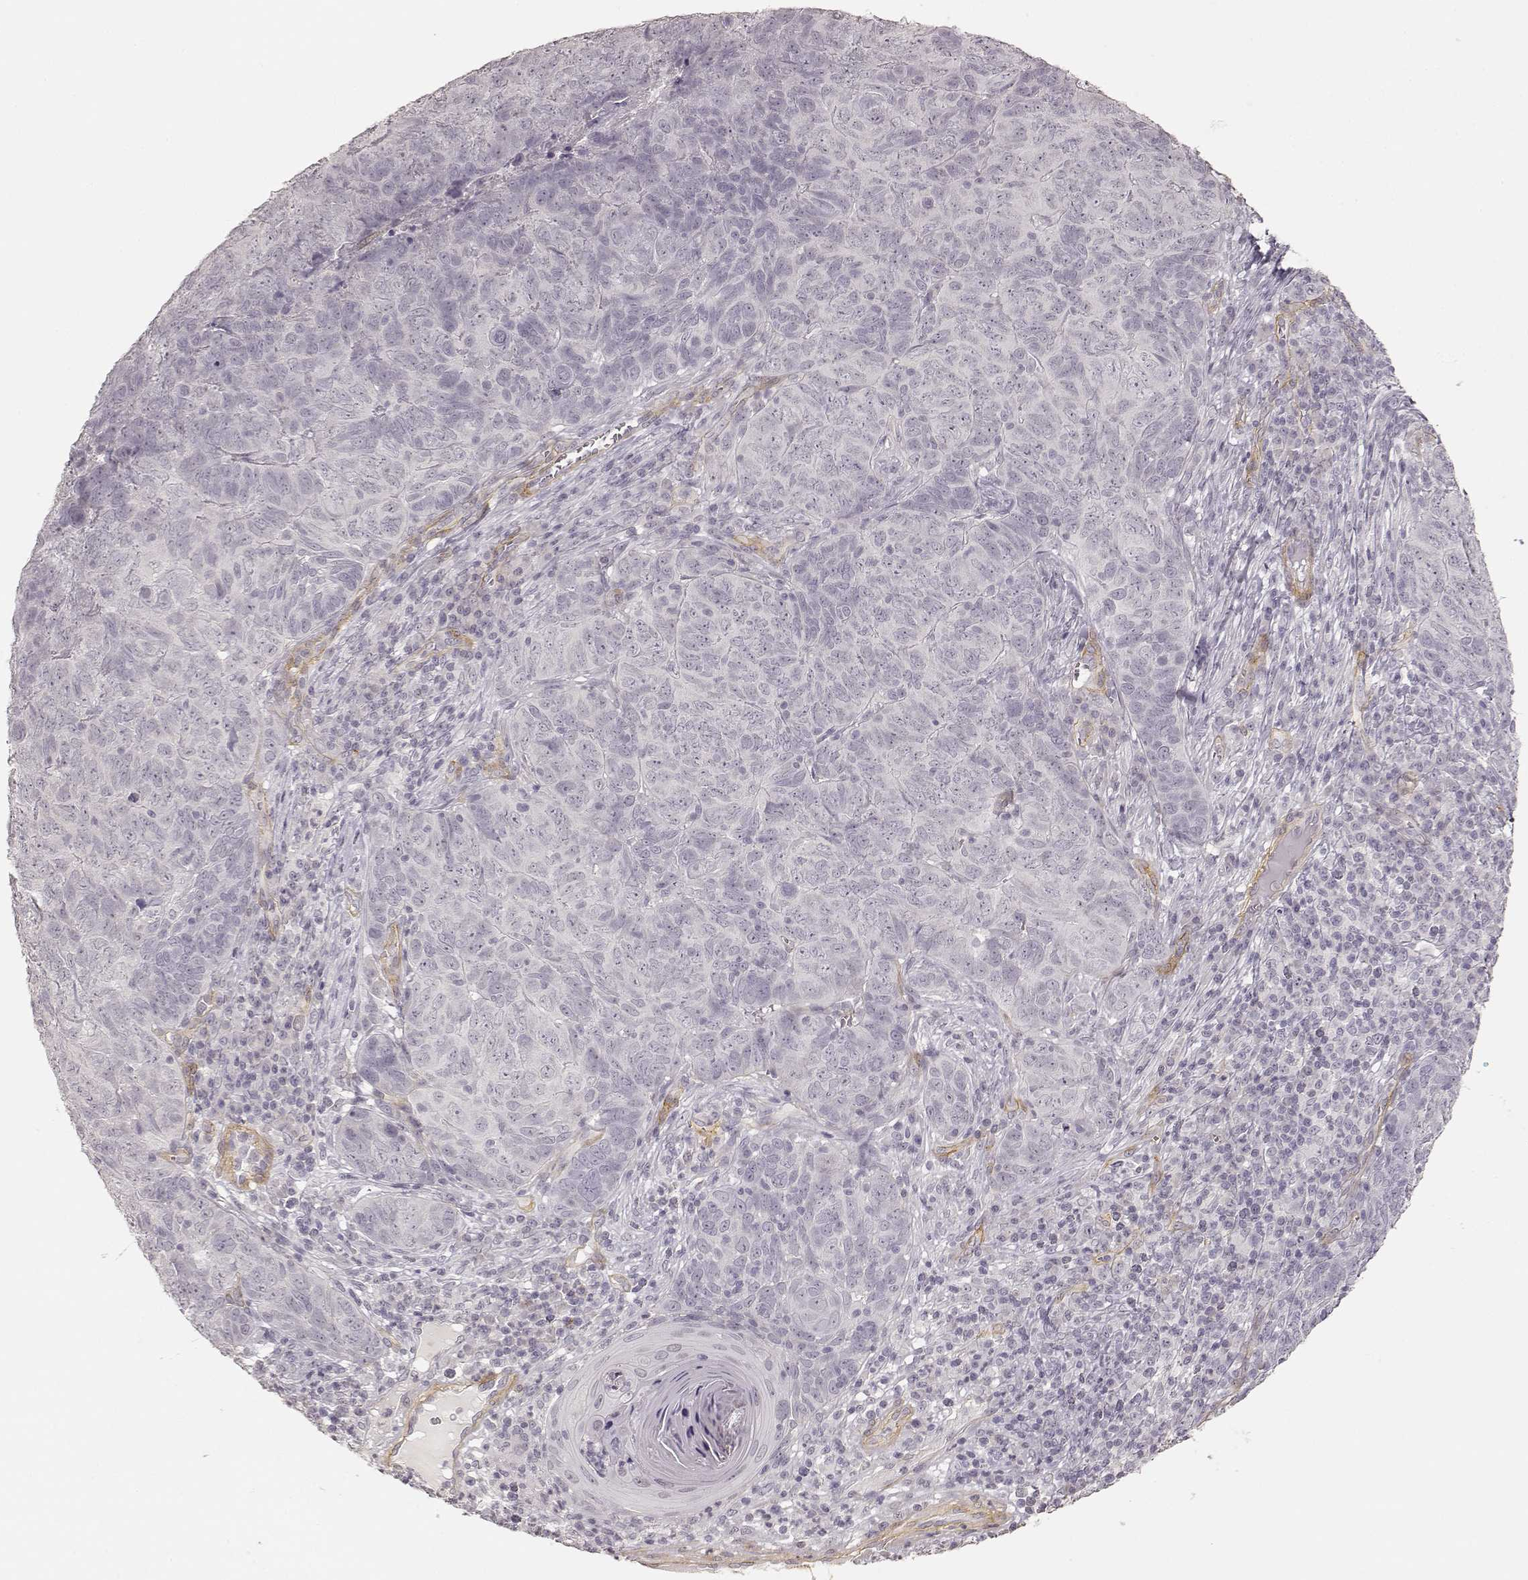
{"staining": {"intensity": "negative", "quantity": "none", "location": "none"}, "tissue": "skin cancer", "cell_type": "Tumor cells", "image_type": "cancer", "snomed": [{"axis": "morphology", "description": "Squamous cell carcinoma, NOS"}, {"axis": "topography", "description": "Skin"}, {"axis": "topography", "description": "Anal"}], "caption": "A photomicrograph of human skin squamous cell carcinoma is negative for staining in tumor cells.", "gene": "LAMA4", "patient": {"sex": "female", "age": 51}}